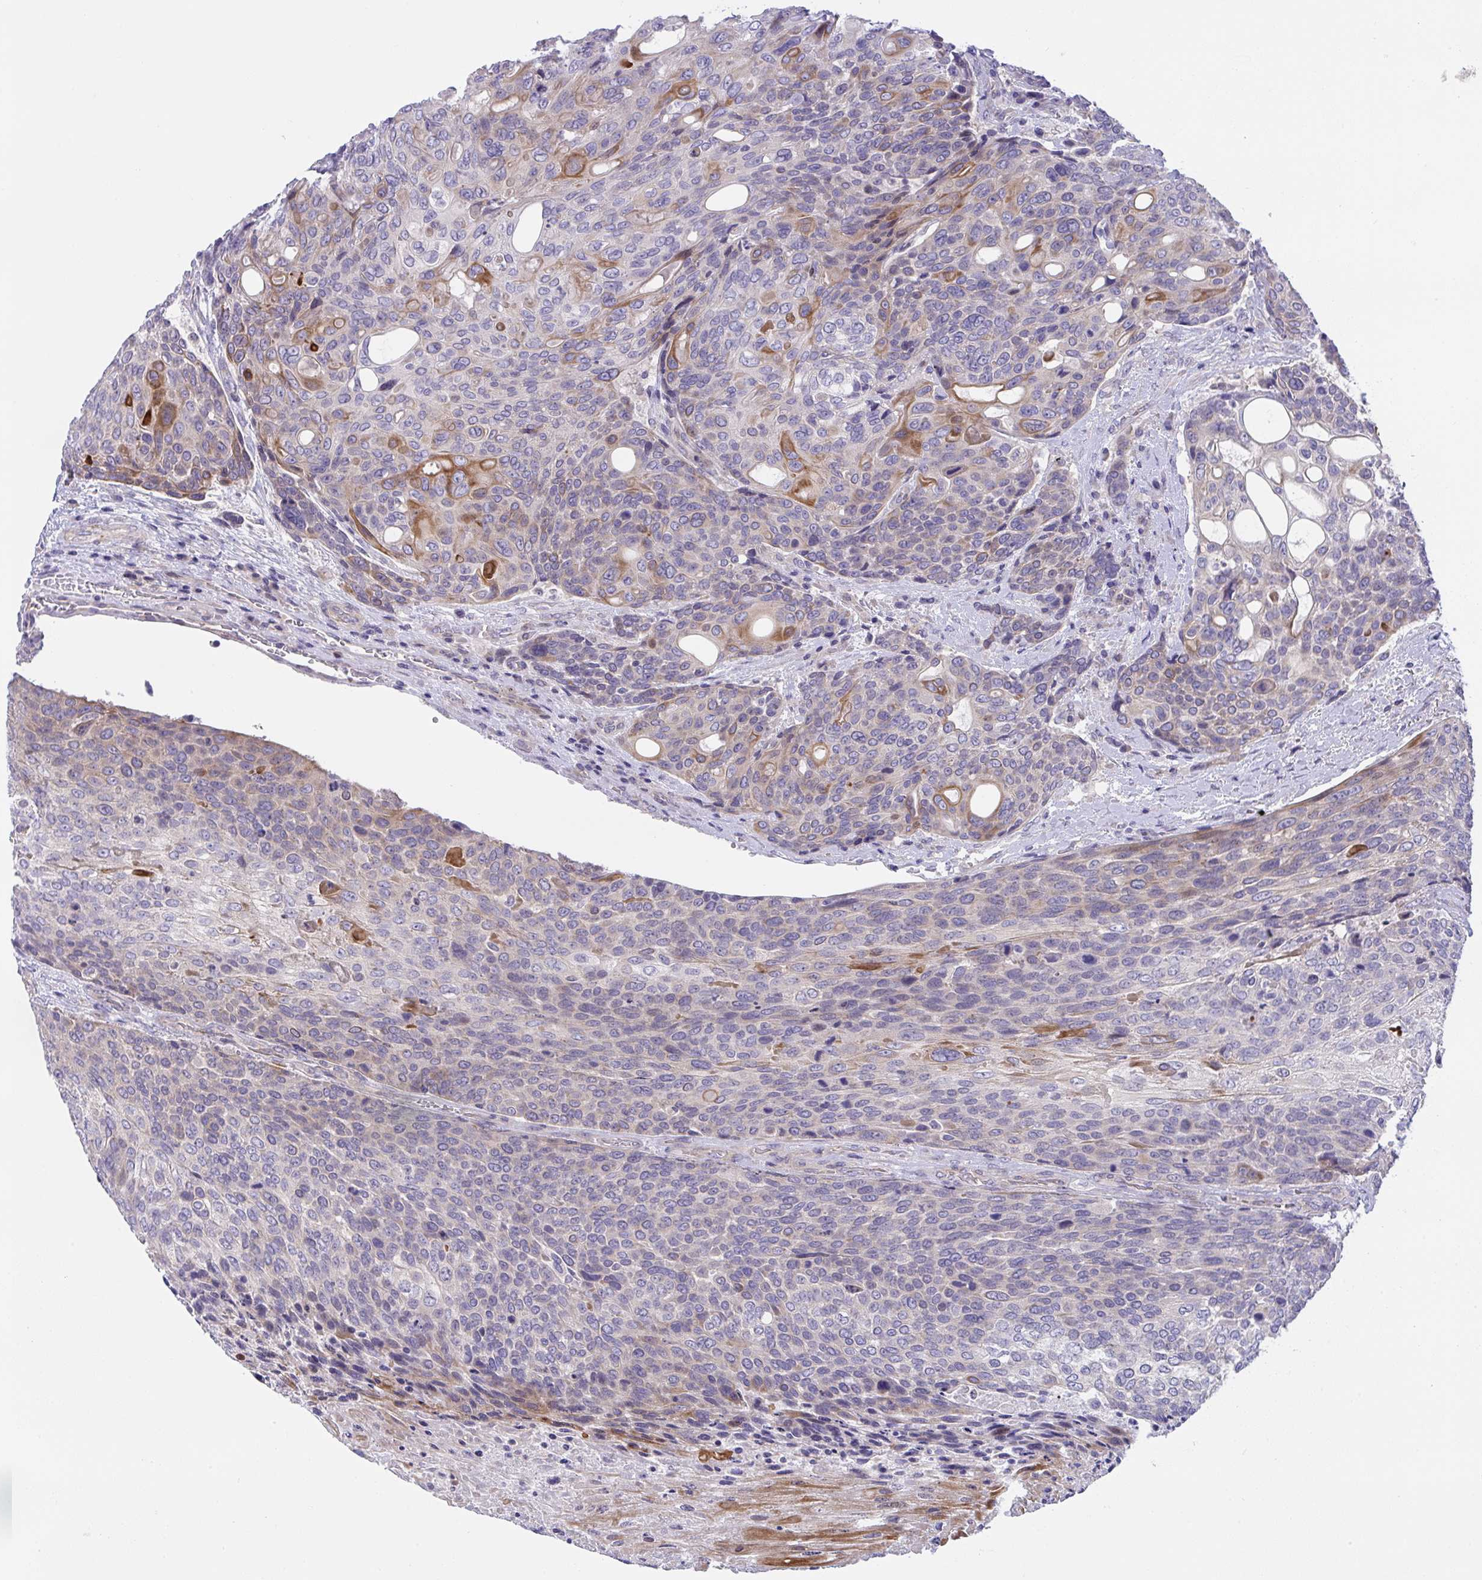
{"staining": {"intensity": "moderate", "quantity": "<25%", "location": "cytoplasmic/membranous"}, "tissue": "urothelial cancer", "cell_type": "Tumor cells", "image_type": "cancer", "snomed": [{"axis": "morphology", "description": "Urothelial carcinoma, High grade"}, {"axis": "topography", "description": "Urinary bladder"}], "caption": "Protein expression analysis of urothelial cancer reveals moderate cytoplasmic/membranous staining in about <25% of tumor cells.", "gene": "RHOXF1", "patient": {"sex": "female", "age": 70}}